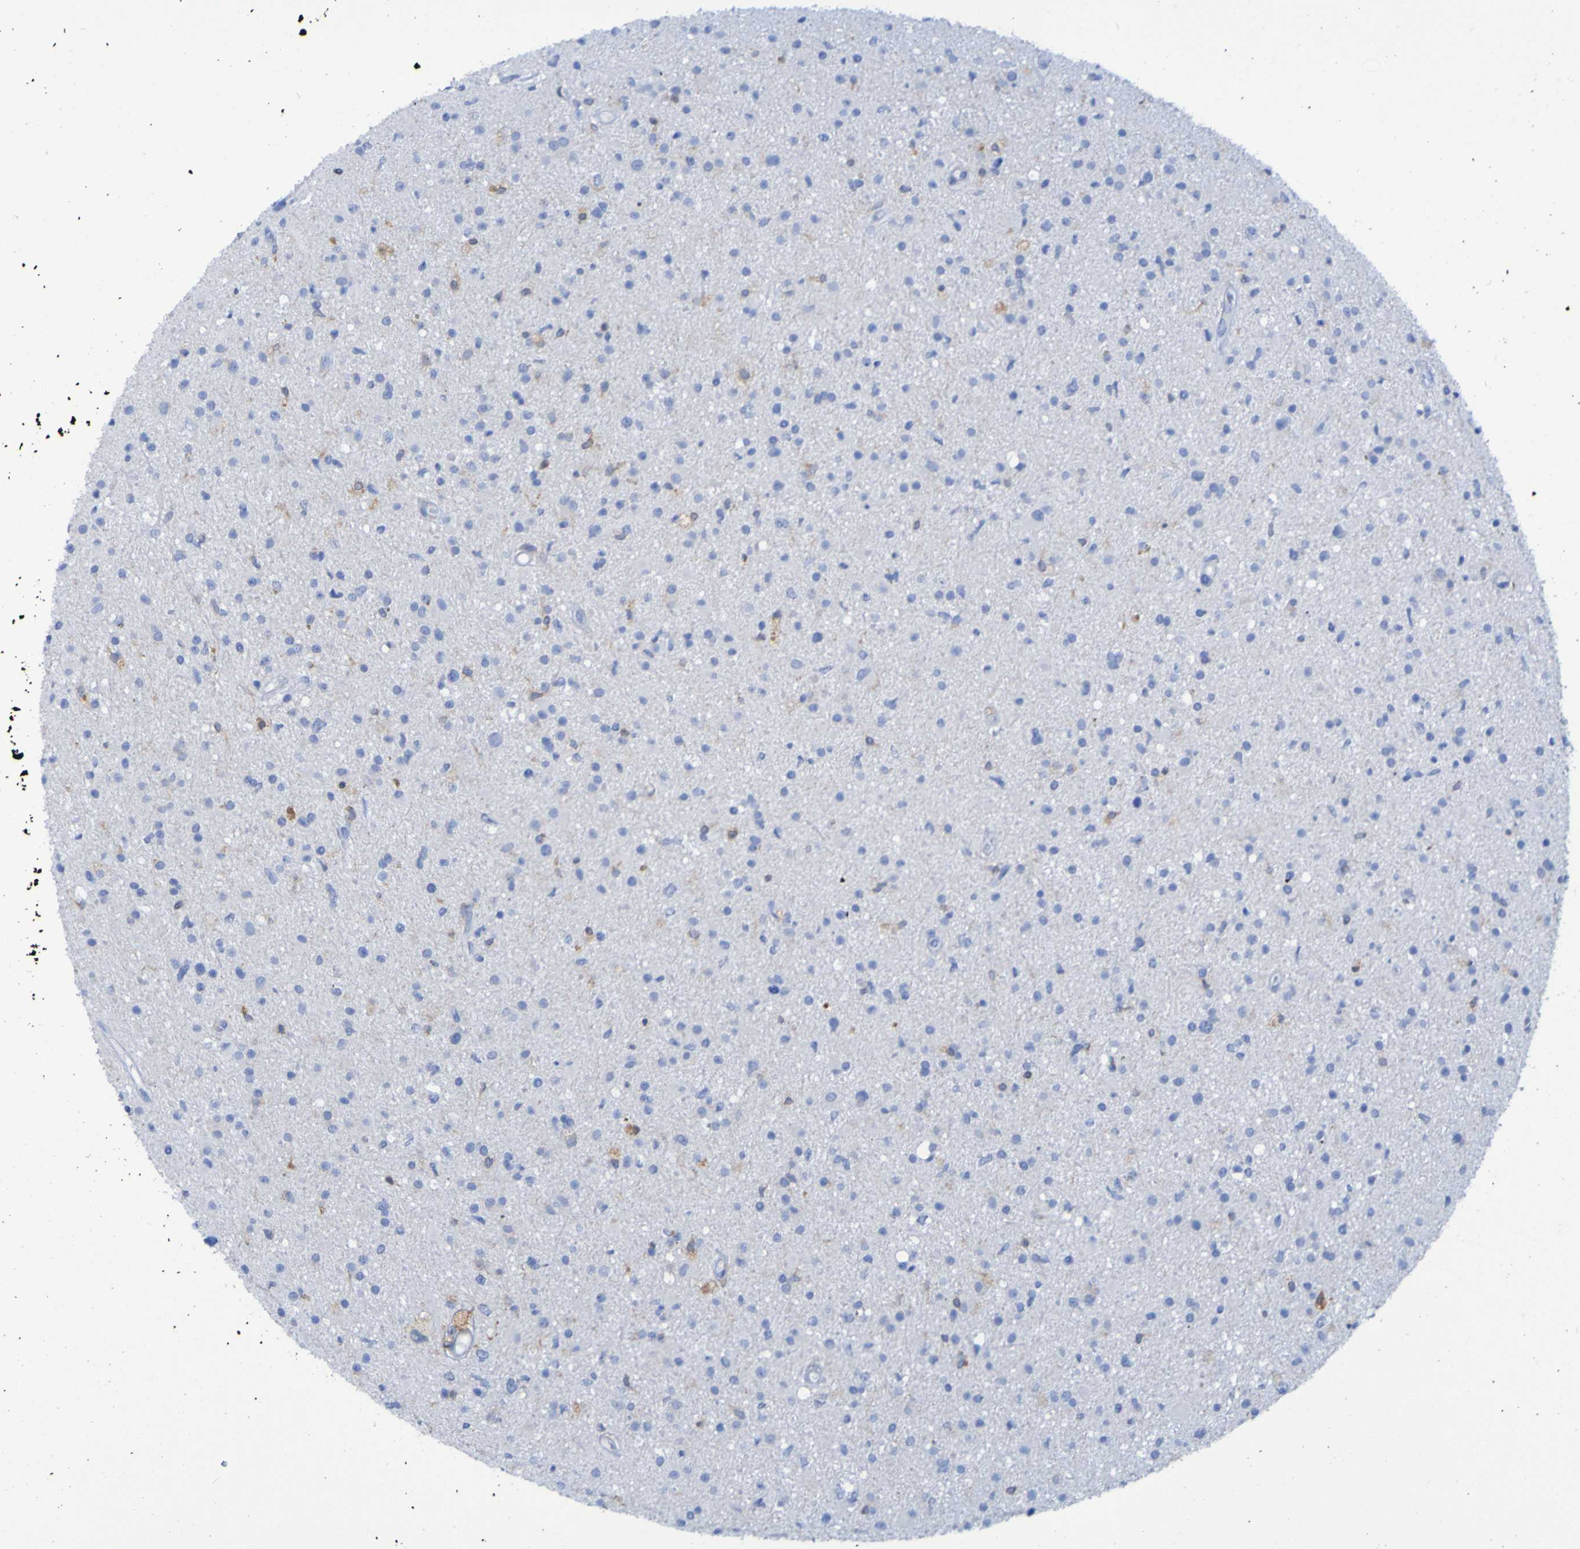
{"staining": {"intensity": "negative", "quantity": "none", "location": "none"}, "tissue": "glioma", "cell_type": "Tumor cells", "image_type": "cancer", "snomed": [{"axis": "morphology", "description": "Glioma, malignant, High grade"}, {"axis": "topography", "description": "Brain"}], "caption": "The immunohistochemistry histopathology image has no significant staining in tumor cells of malignant high-grade glioma tissue.", "gene": "MPPE1", "patient": {"sex": "male", "age": 33}}